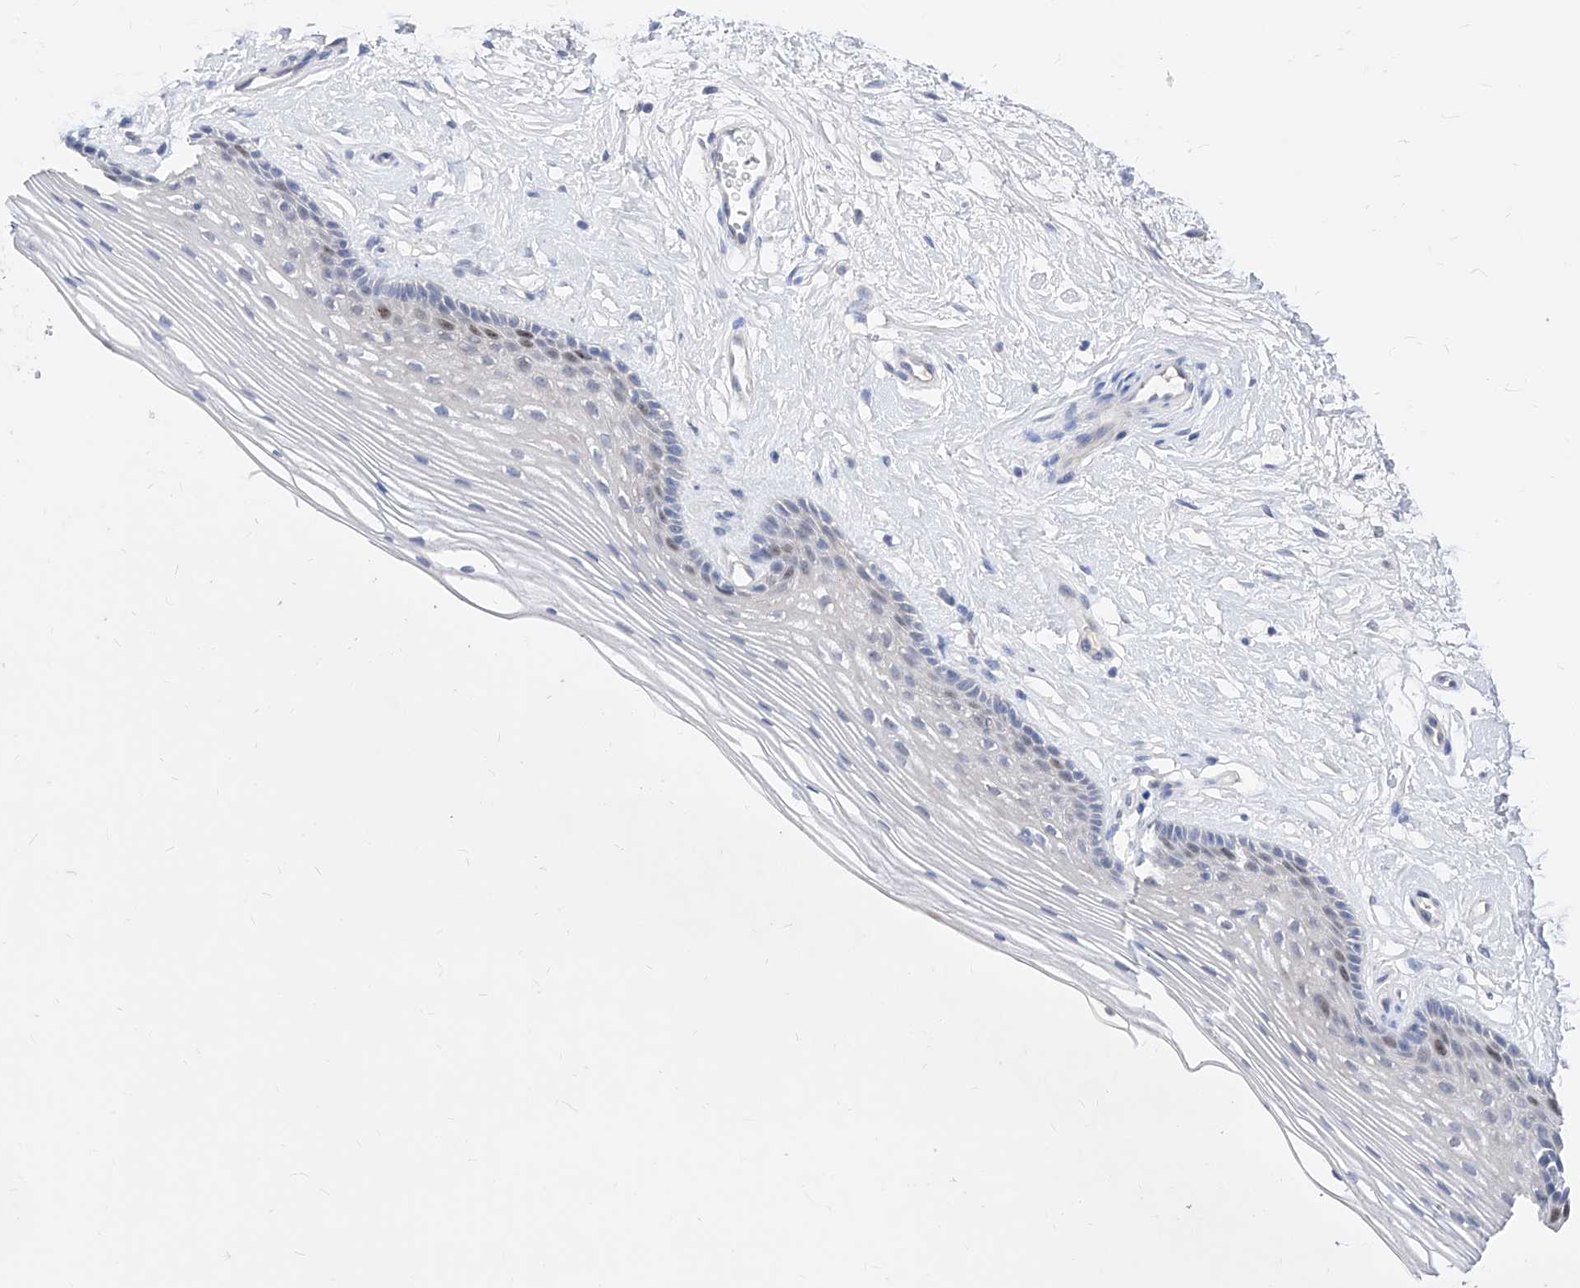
{"staining": {"intensity": "negative", "quantity": "none", "location": "none"}, "tissue": "vagina", "cell_type": "Squamous epithelial cells", "image_type": "normal", "snomed": [{"axis": "morphology", "description": "Normal tissue, NOS"}, {"axis": "topography", "description": "Vagina"}], "caption": "A micrograph of vagina stained for a protein displays no brown staining in squamous epithelial cells.", "gene": "VAX1", "patient": {"sex": "female", "age": 46}}